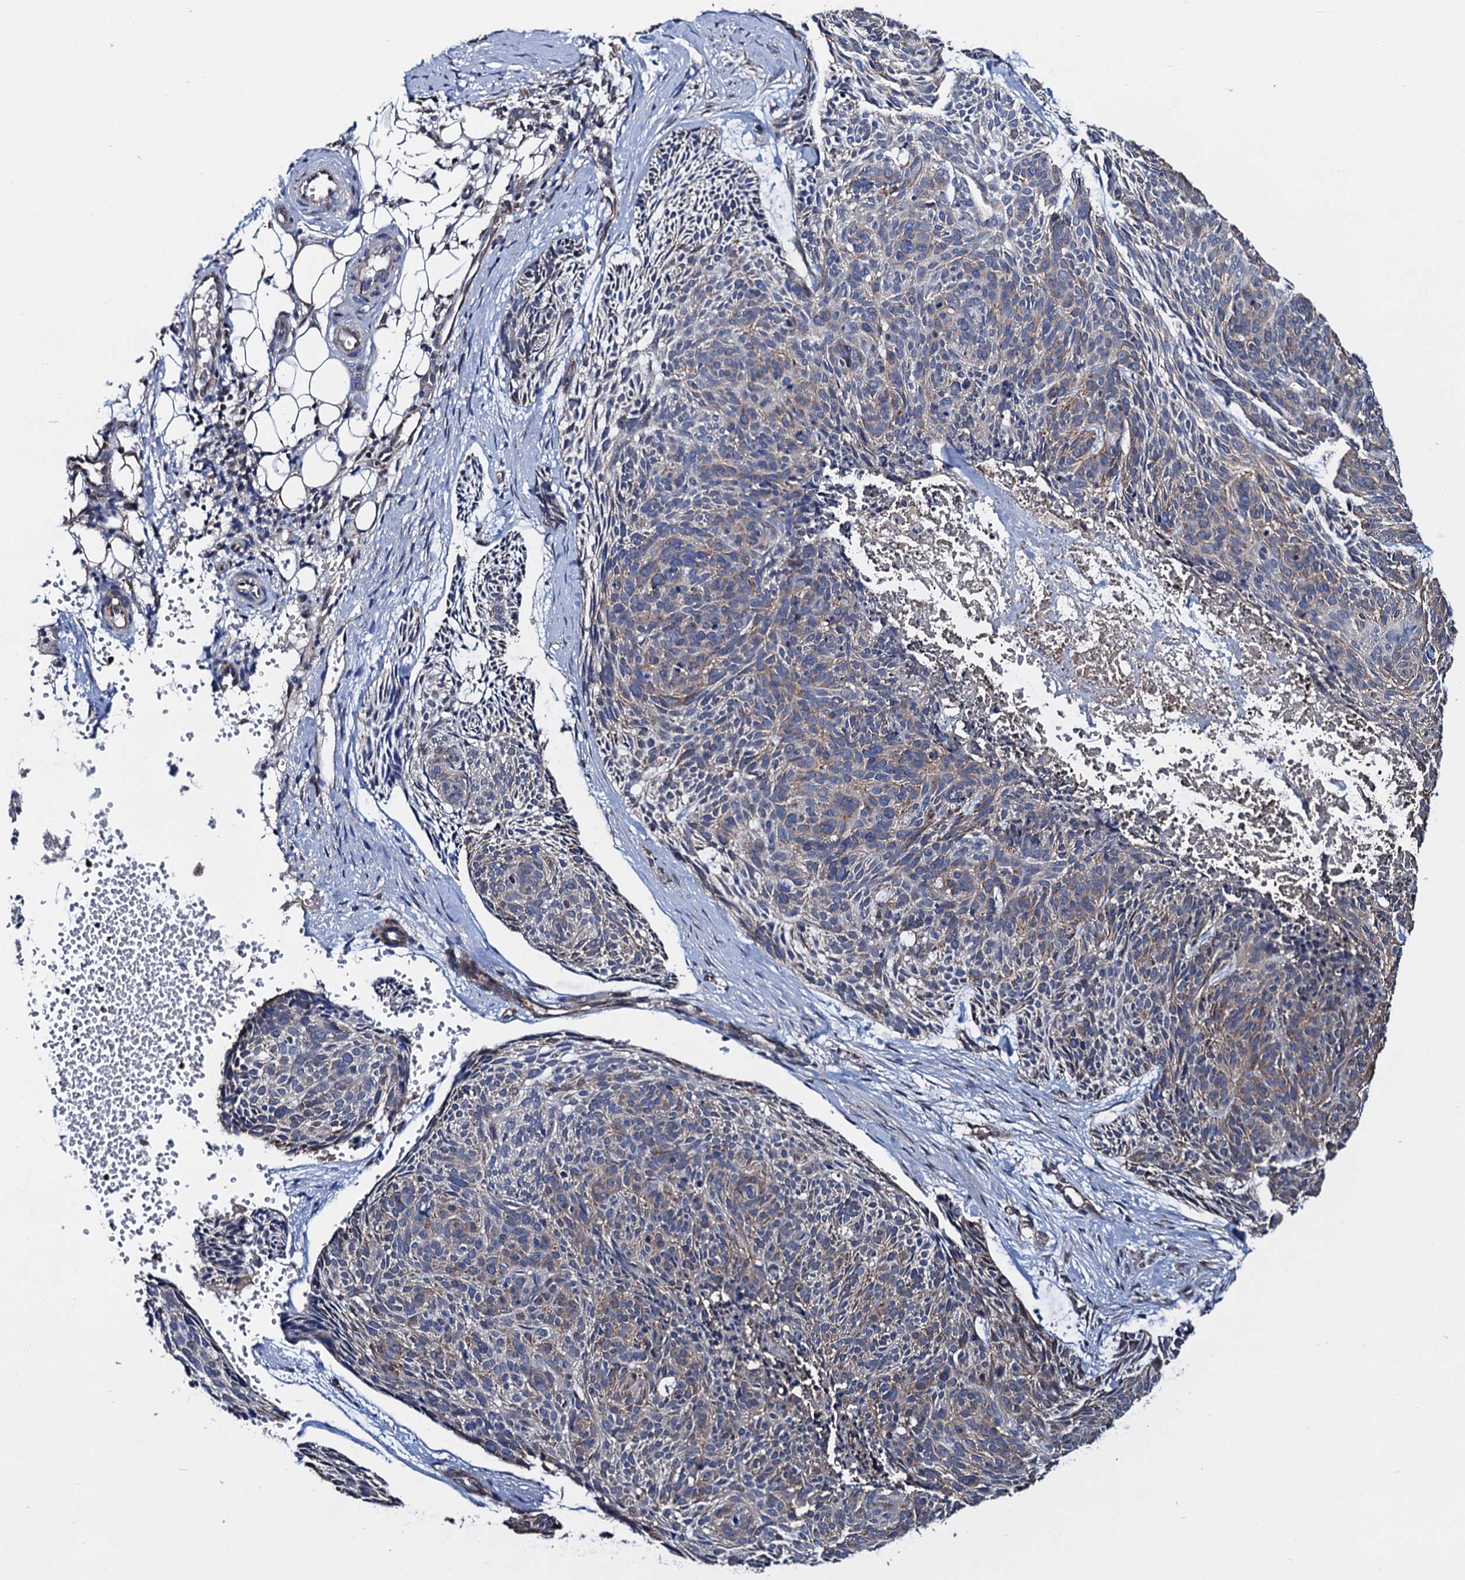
{"staining": {"intensity": "weak", "quantity": "<25%", "location": "cytoplasmic/membranous"}, "tissue": "skin cancer", "cell_type": "Tumor cells", "image_type": "cancer", "snomed": [{"axis": "morphology", "description": "Normal tissue, NOS"}, {"axis": "morphology", "description": "Basal cell carcinoma"}, {"axis": "topography", "description": "Skin"}], "caption": "Micrograph shows no protein positivity in tumor cells of skin cancer (basal cell carcinoma) tissue.", "gene": "PTCD3", "patient": {"sex": "male", "age": 66}}